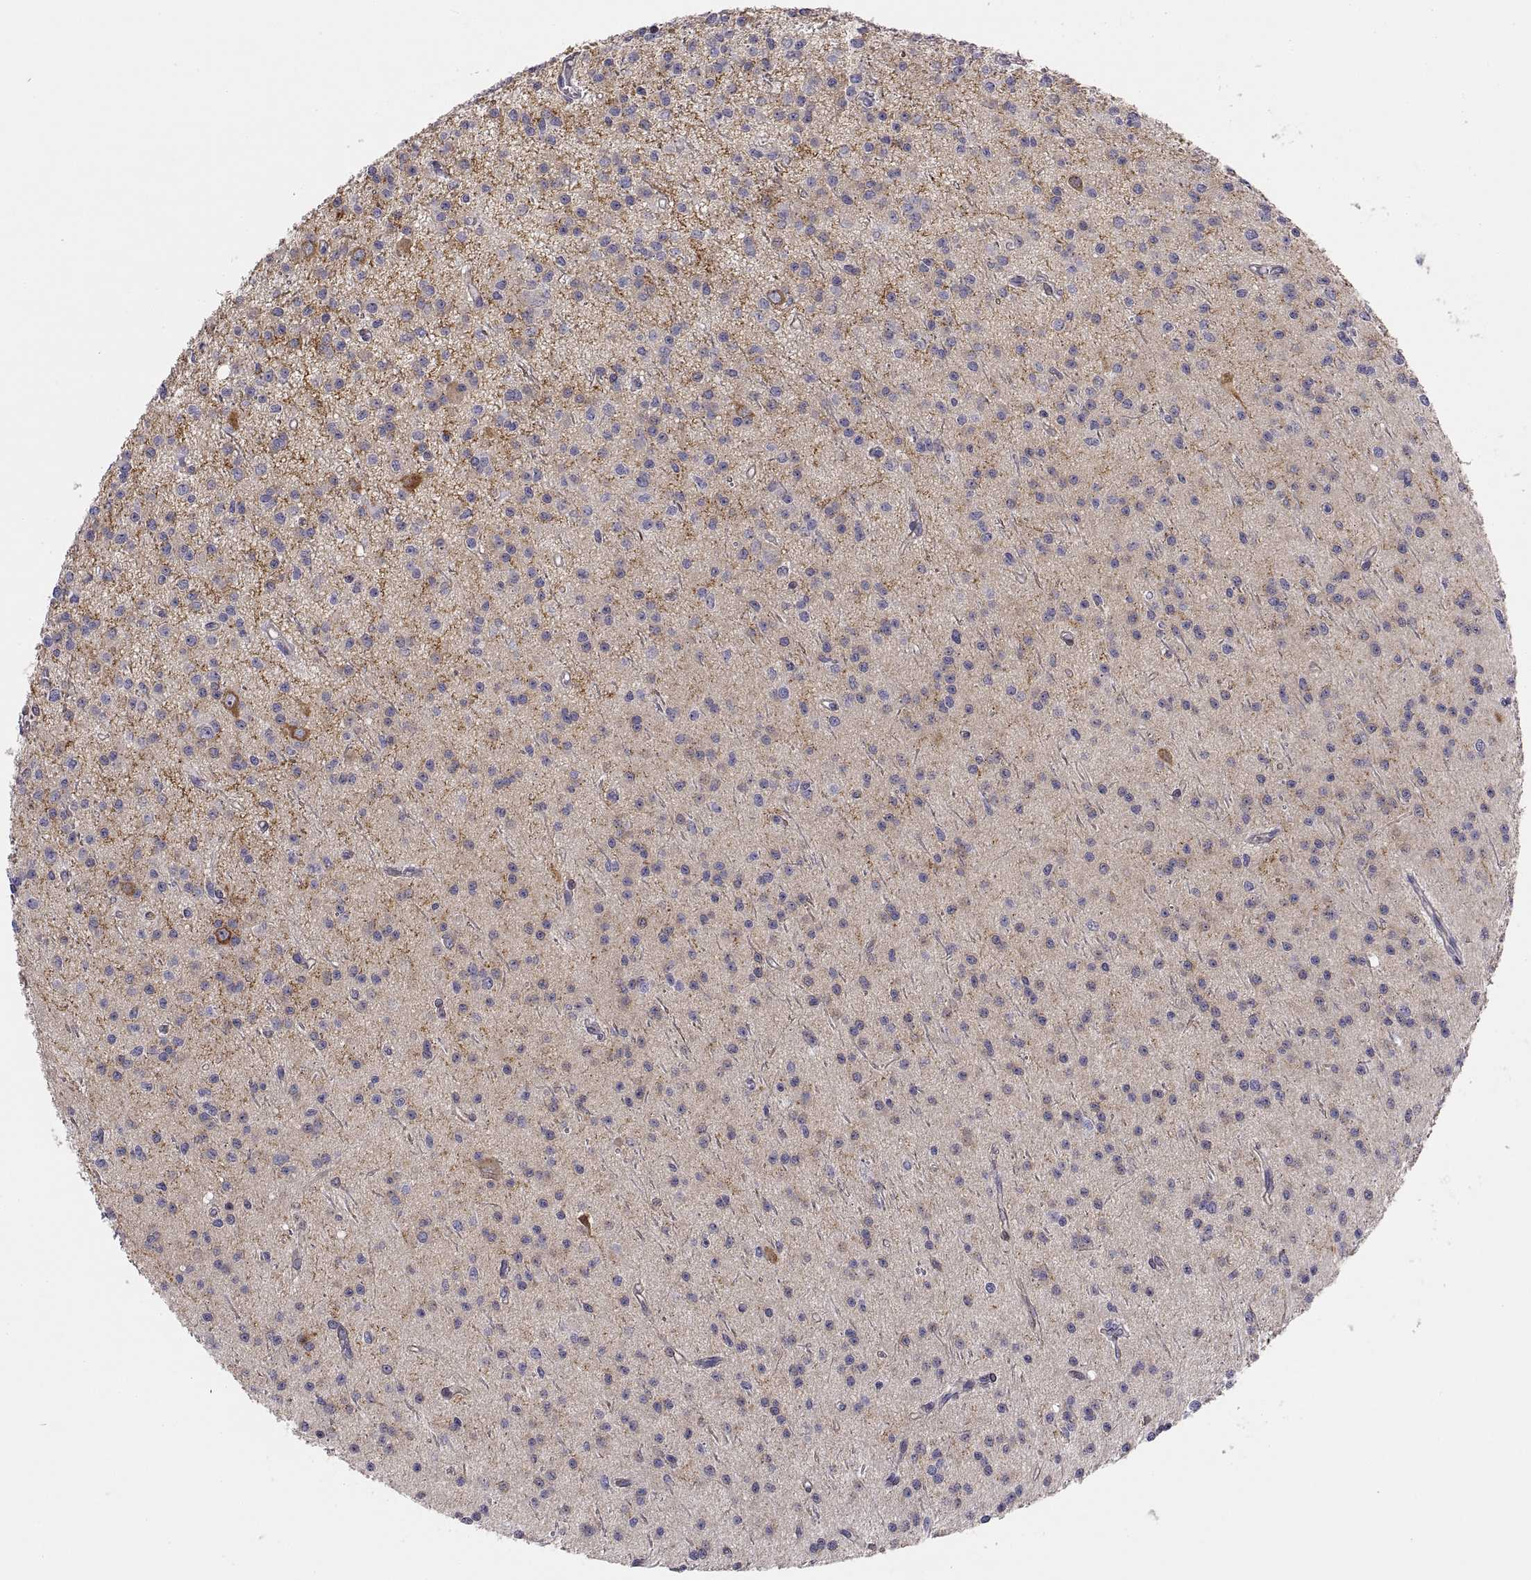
{"staining": {"intensity": "negative", "quantity": "none", "location": "none"}, "tissue": "glioma", "cell_type": "Tumor cells", "image_type": "cancer", "snomed": [{"axis": "morphology", "description": "Glioma, malignant, Low grade"}, {"axis": "topography", "description": "Brain"}], "caption": "High power microscopy micrograph of an immunohistochemistry (IHC) histopathology image of malignant glioma (low-grade), revealing no significant staining in tumor cells.", "gene": "STRC", "patient": {"sex": "male", "age": 27}}